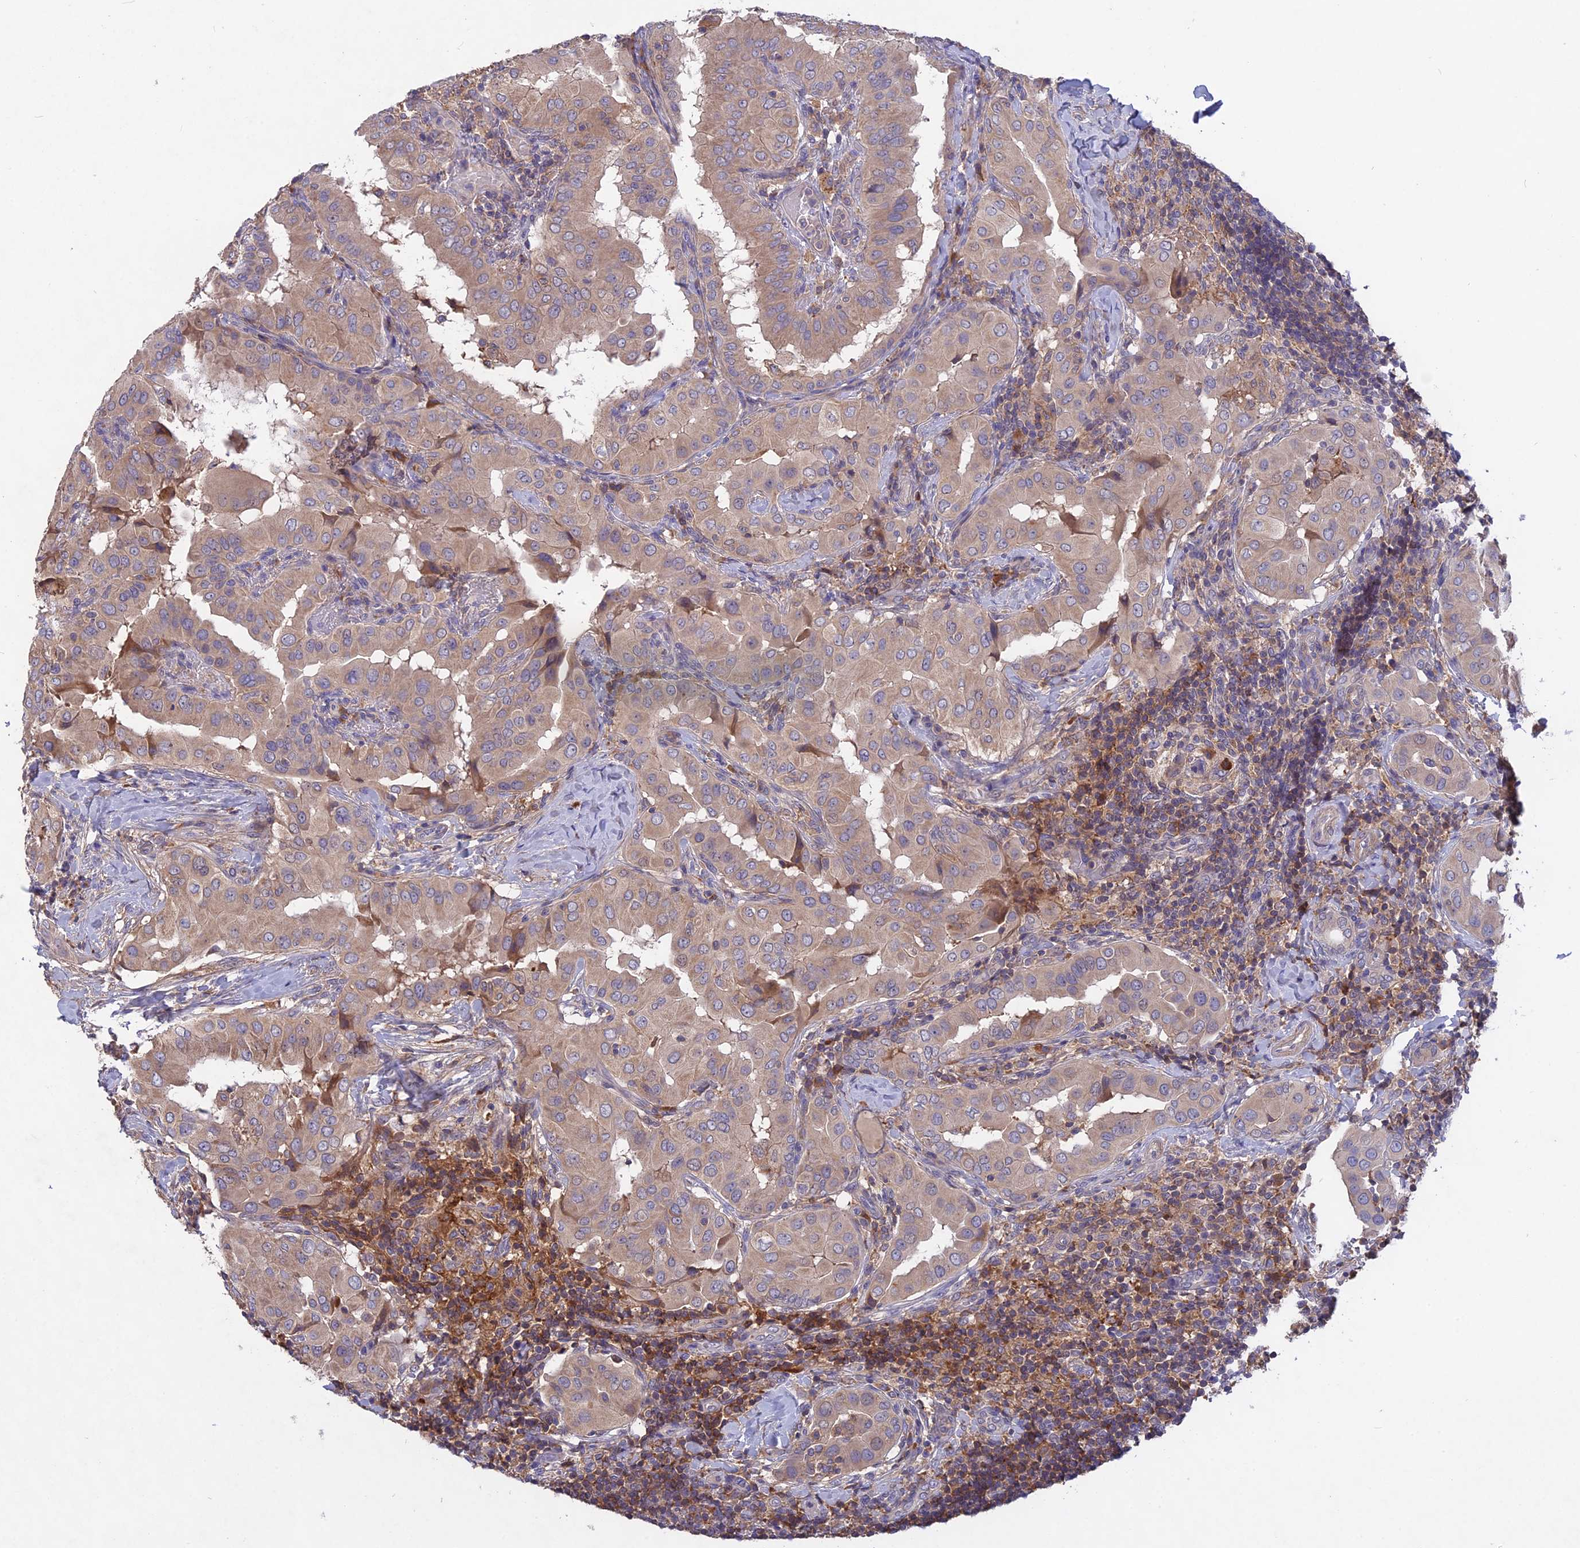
{"staining": {"intensity": "weak", "quantity": ">75%", "location": "cytoplasmic/membranous"}, "tissue": "thyroid cancer", "cell_type": "Tumor cells", "image_type": "cancer", "snomed": [{"axis": "morphology", "description": "Papillary adenocarcinoma, NOS"}, {"axis": "topography", "description": "Thyroid gland"}], "caption": "The image exhibits a brown stain indicating the presence of a protein in the cytoplasmic/membranous of tumor cells in thyroid cancer (papillary adenocarcinoma).", "gene": "ADO", "patient": {"sex": "male", "age": 33}}